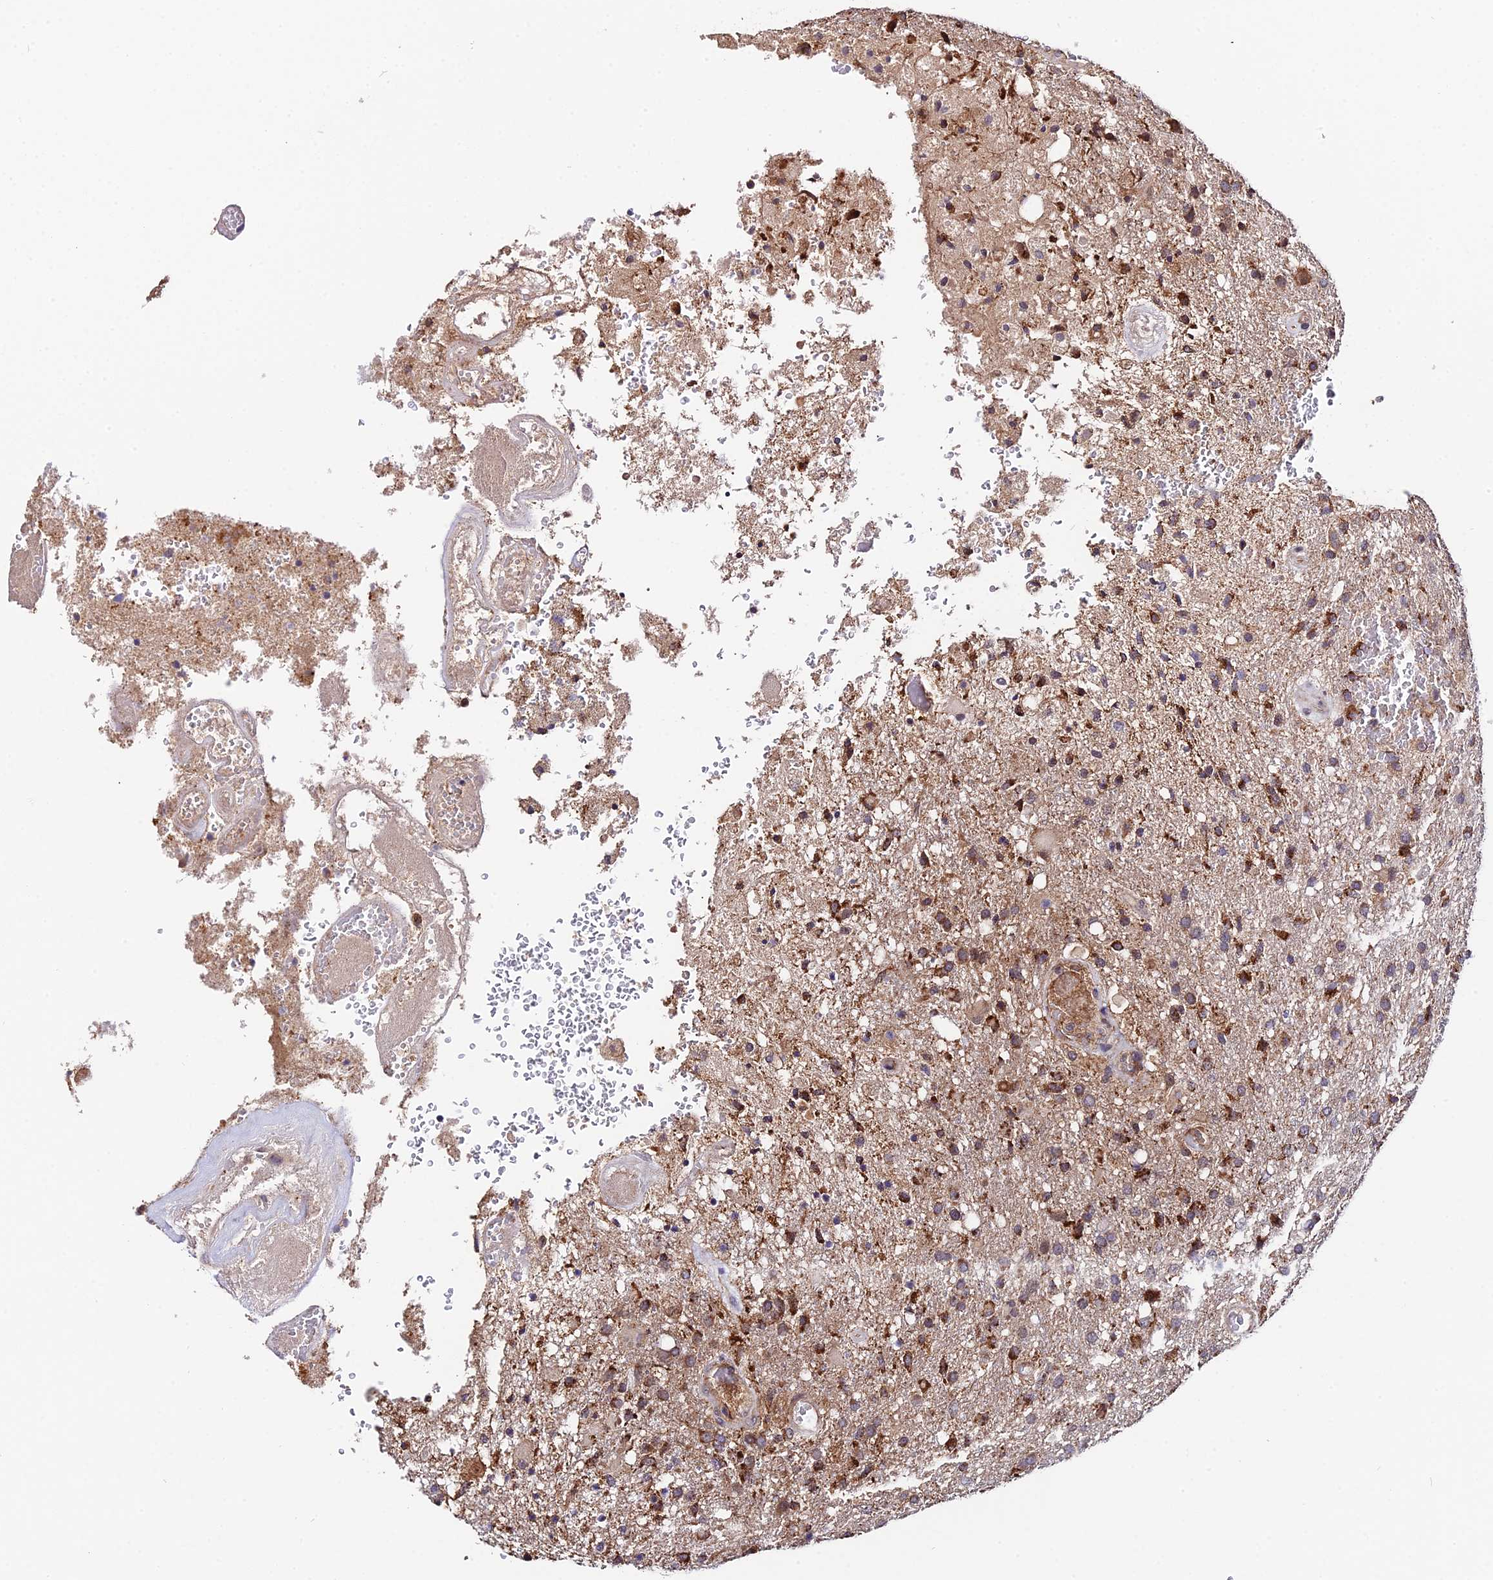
{"staining": {"intensity": "moderate", "quantity": ">75%", "location": "cytoplasmic/membranous"}, "tissue": "glioma", "cell_type": "Tumor cells", "image_type": "cancer", "snomed": [{"axis": "morphology", "description": "Glioma, malignant, High grade"}, {"axis": "topography", "description": "Brain"}], "caption": "Malignant glioma (high-grade) was stained to show a protein in brown. There is medium levels of moderate cytoplasmic/membranous positivity in about >75% of tumor cells.", "gene": "ZBED8", "patient": {"sex": "female", "age": 74}}